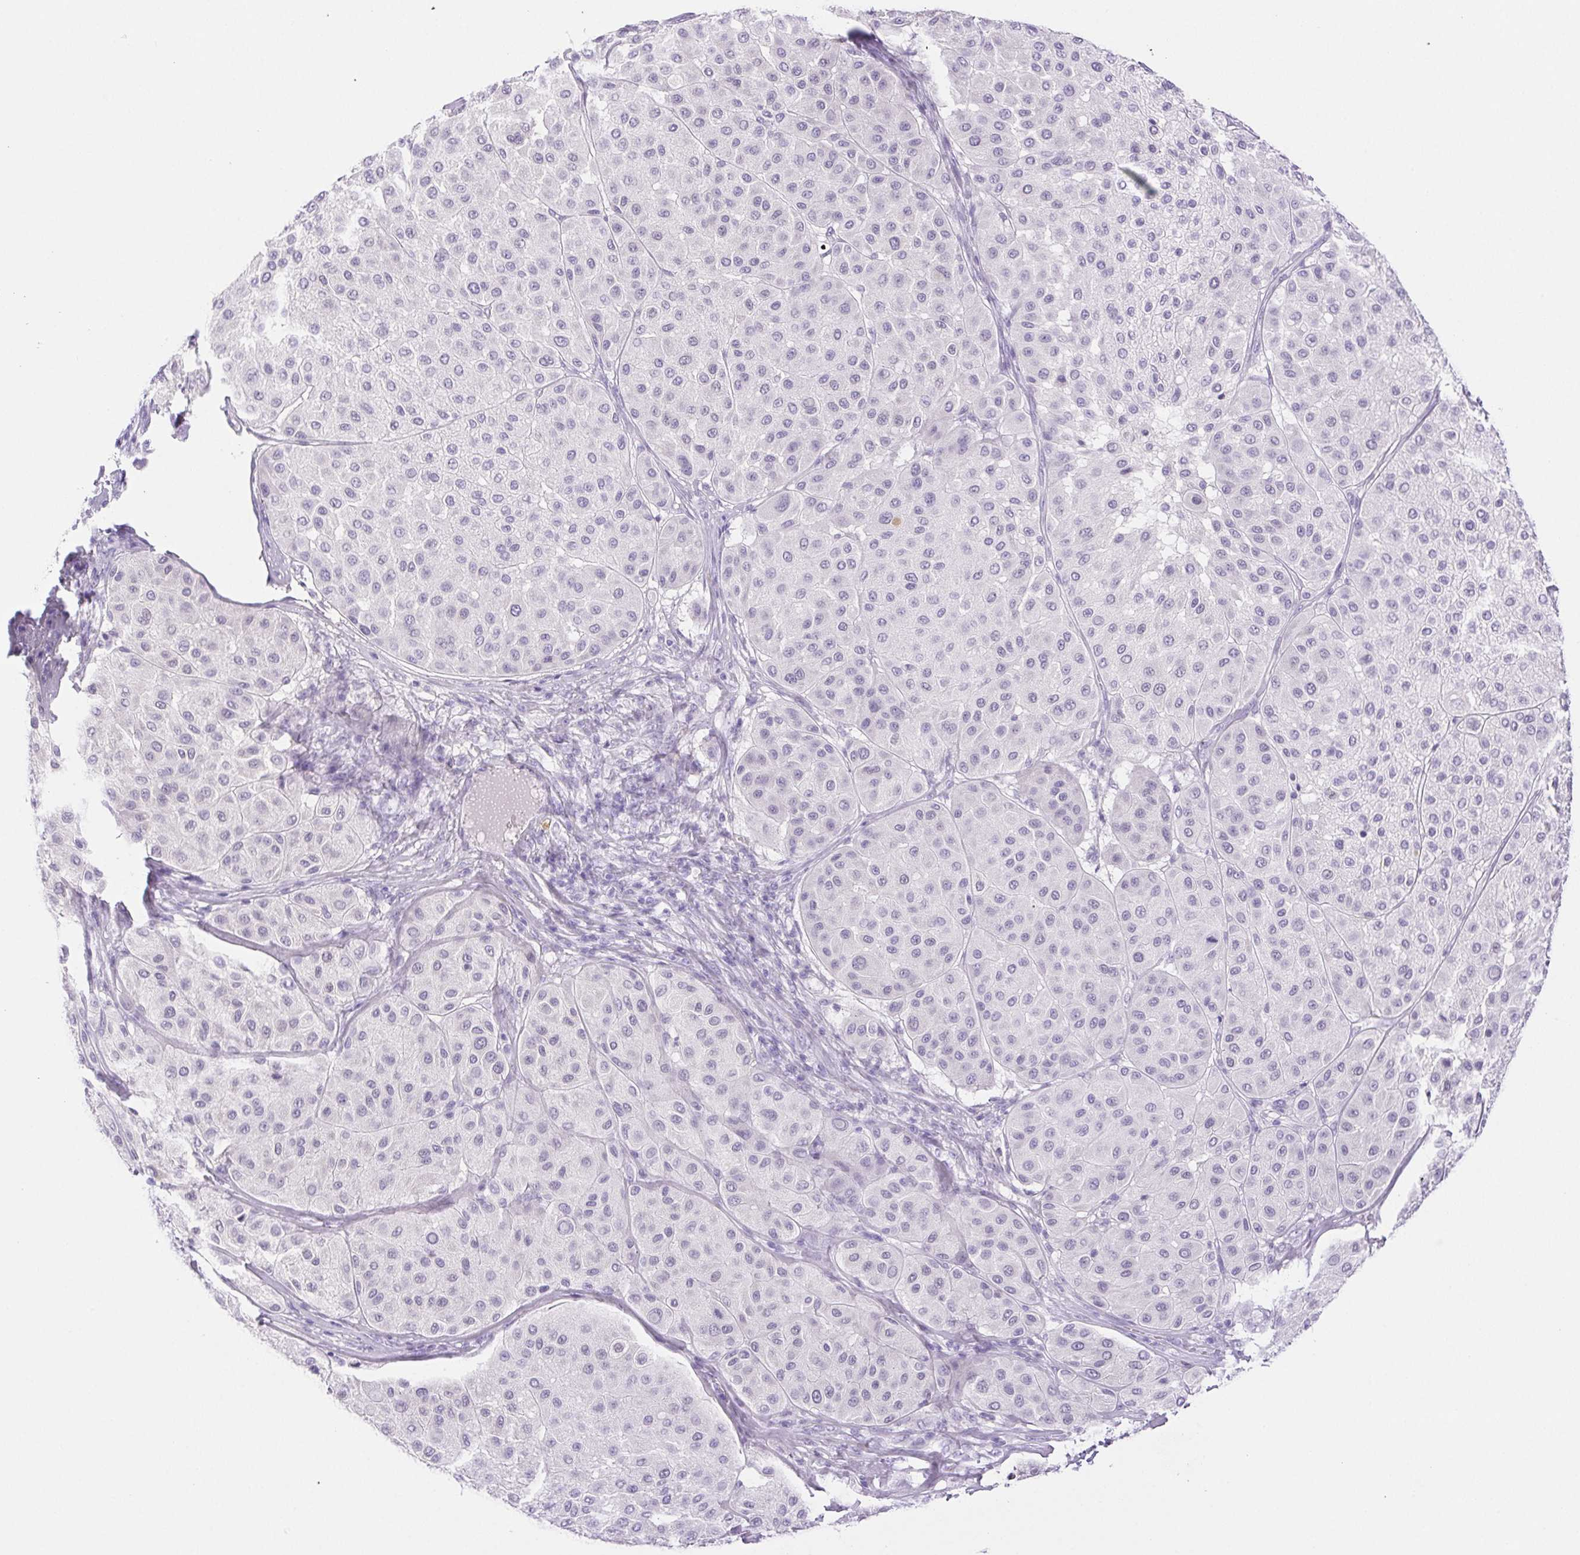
{"staining": {"intensity": "negative", "quantity": "none", "location": "none"}, "tissue": "melanoma", "cell_type": "Tumor cells", "image_type": "cancer", "snomed": [{"axis": "morphology", "description": "Malignant melanoma, Metastatic site"}, {"axis": "topography", "description": "Smooth muscle"}], "caption": "DAB immunohistochemical staining of malignant melanoma (metastatic site) exhibits no significant positivity in tumor cells.", "gene": "PAPPA2", "patient": {"sex": "male", "age": 41}}